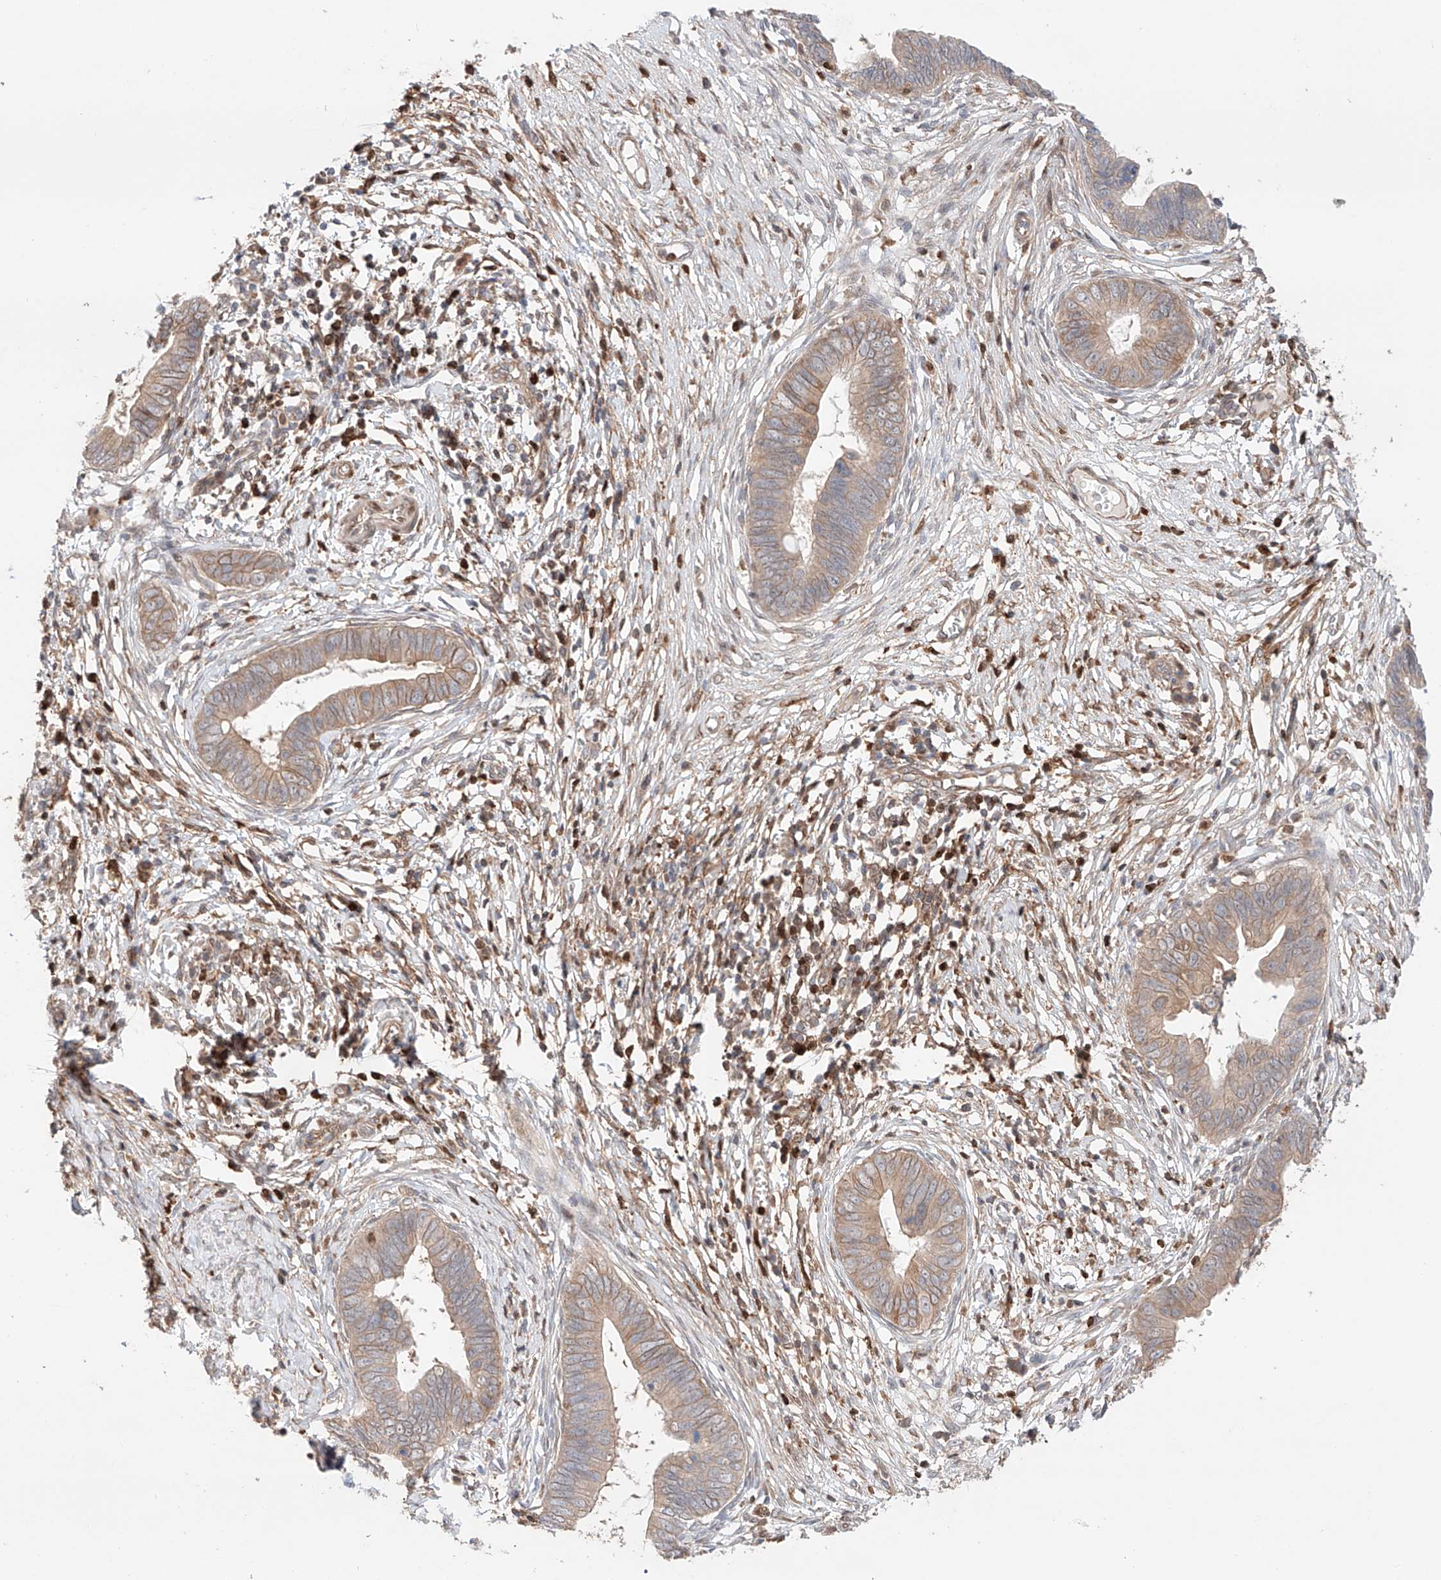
{"staining": {"intensity": "weak", "quantity": "25%-75%", "location": "cytoplasmic/membranous"}, "tissue": "cervical cancer", "cell_type": "Tumor cells", "image_type": "cancer", "snomed": [{"axis": "morphology", "description": "Adenocarcinoma, NOS"}, {"axis": "topography", "description": "Cervix"}], "caption": "There is low levels of weak cytoplasmic/membranous positivity in tumor cells of adenocarcinoma (cervical), as demonstrated by immunohistochemical staining (brown color).", "gene": "IGSF22", "patient": {"sex": "female", "age": 44}}